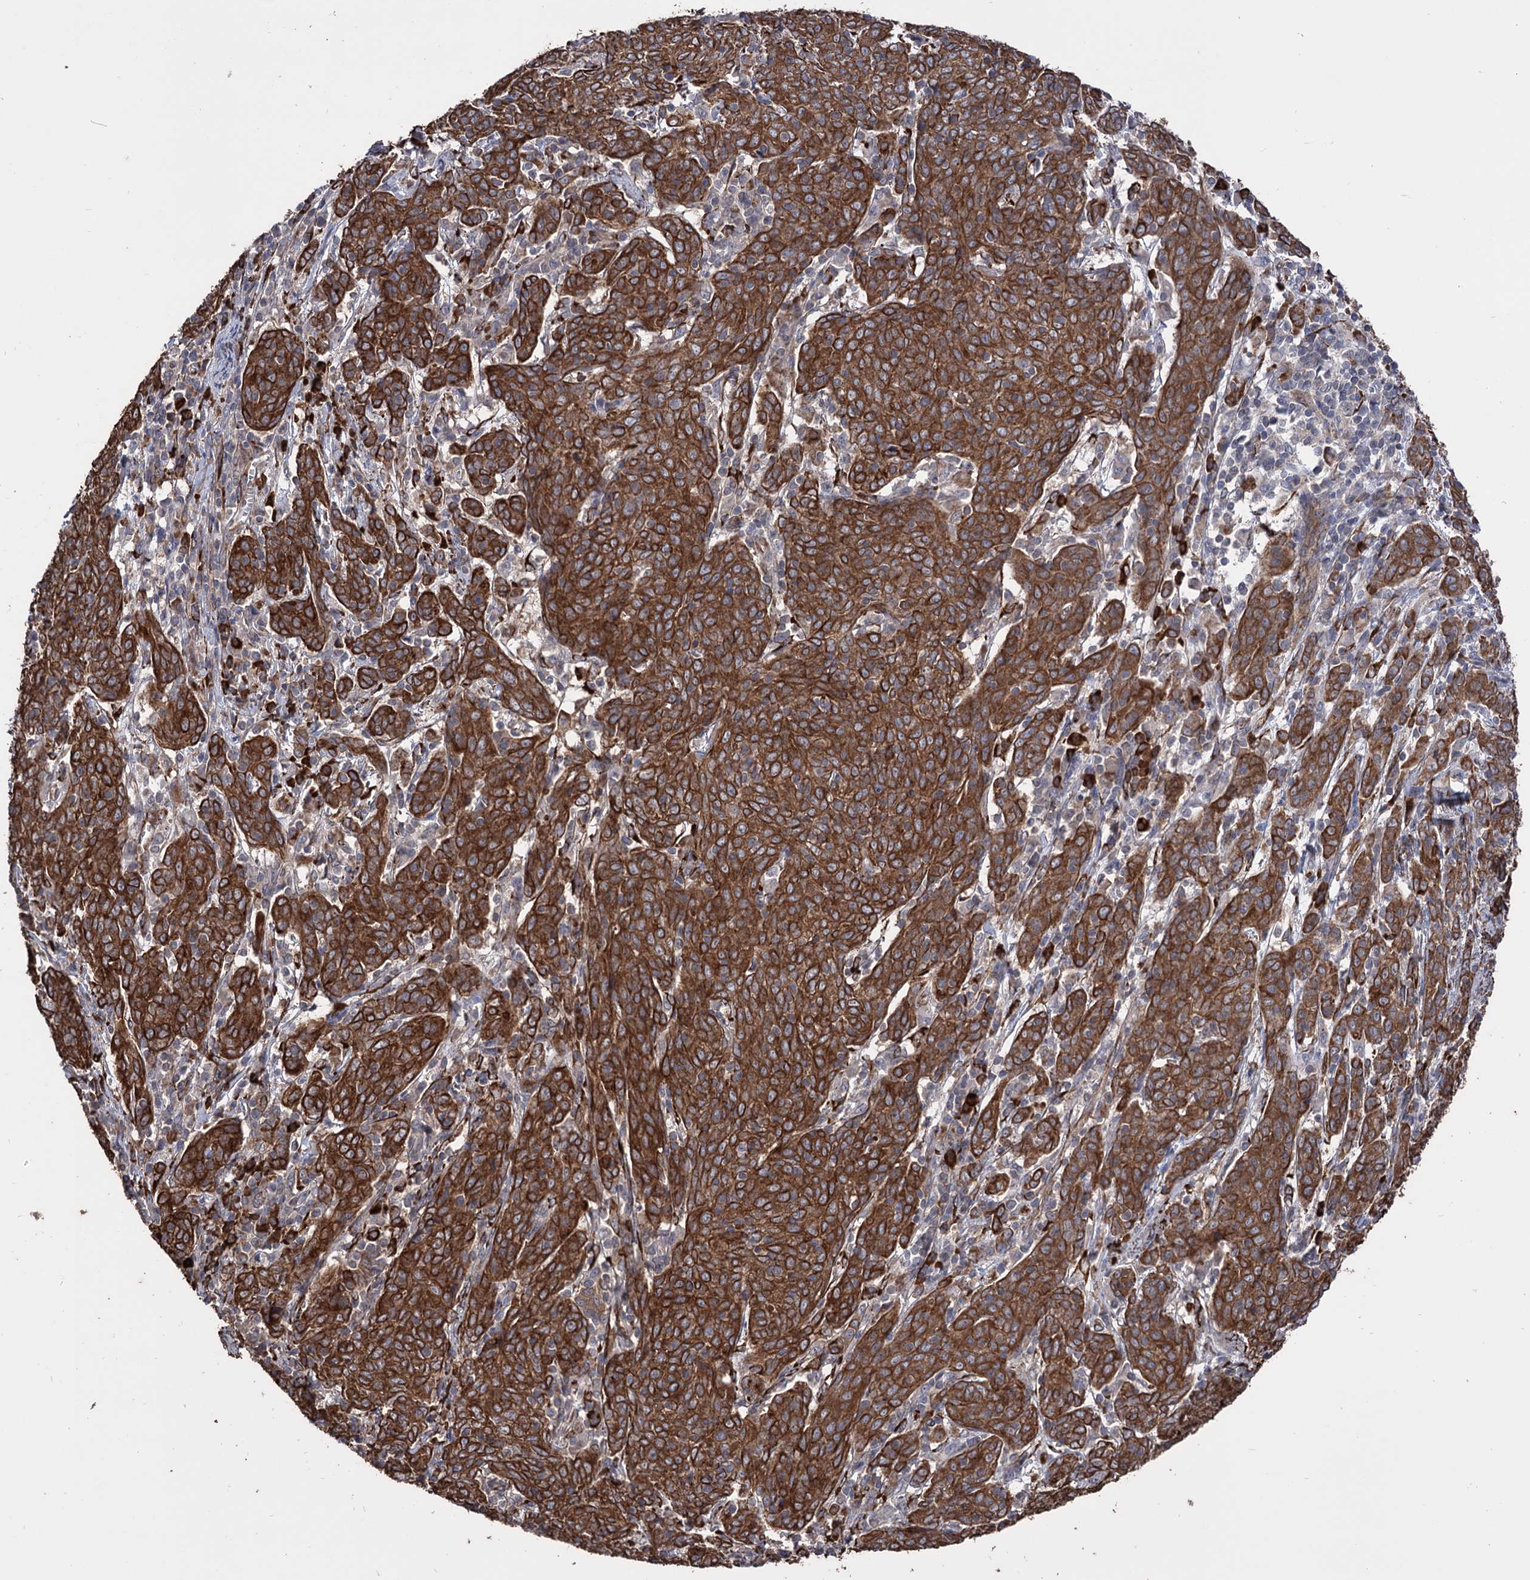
{"staining": {"intensity": "strong", "quantity": ">75%", "location": "cytoplasmic/membranous"}, "tissue": "cervical cancer", "cell_type": "Tumor cells", "image_type": "cancer", "snomed": [{"axis": "morphology", "description": "Squamous cell carcinoma, NOS"}, {"axis": "topography", "description": "Cervix"}], "caption": "Immunohistochemical staining of cervical squamous cell carcinoma exhibits high levels of strong cytoplasmic/membranous protein staining in approximately >75% of tumor cells. (IHC, brightfield microscopy, high magnification).", "gene": "CDAN1", "patient": {"sex": "female", "age": 67}}